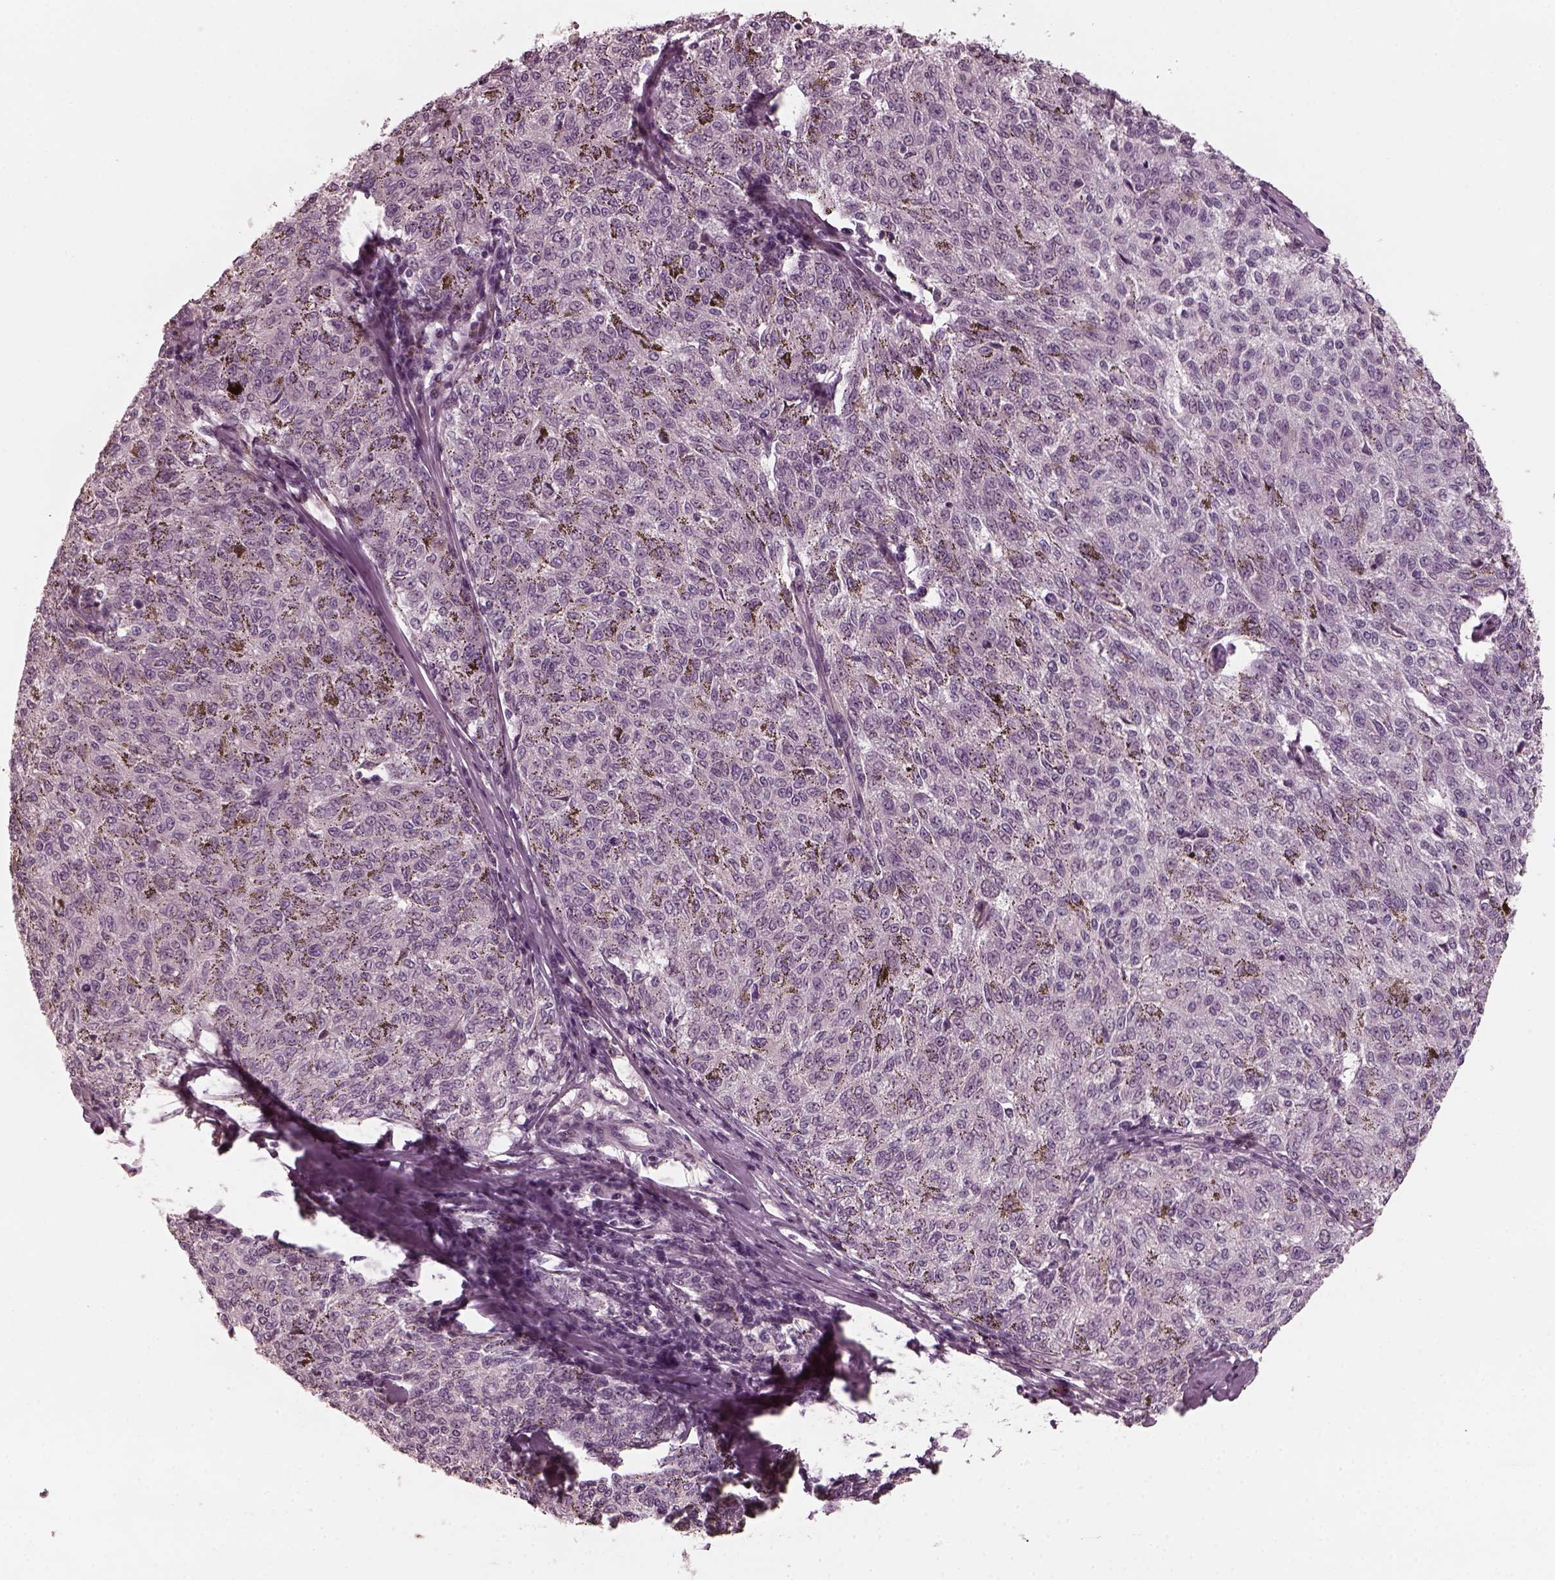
{"staining": {"intensity": "negative", "quantity": "none", "location": "none"}, "tissue": "melanoma", "cell_type": "Tumor cells", "image_type": "cancer", "snomed": [{"axis": "morphology", "description": "Malignant melanoma, NOS"}, {"axis": "topography", "description": "Skin"}], "caption": "Melanoma stained for a protein using immunohistochemistry (IHC) exhibits no positivity tumor cells.", "gene": "CHIT1", "patient": {"sex": "female", "age": 72}}